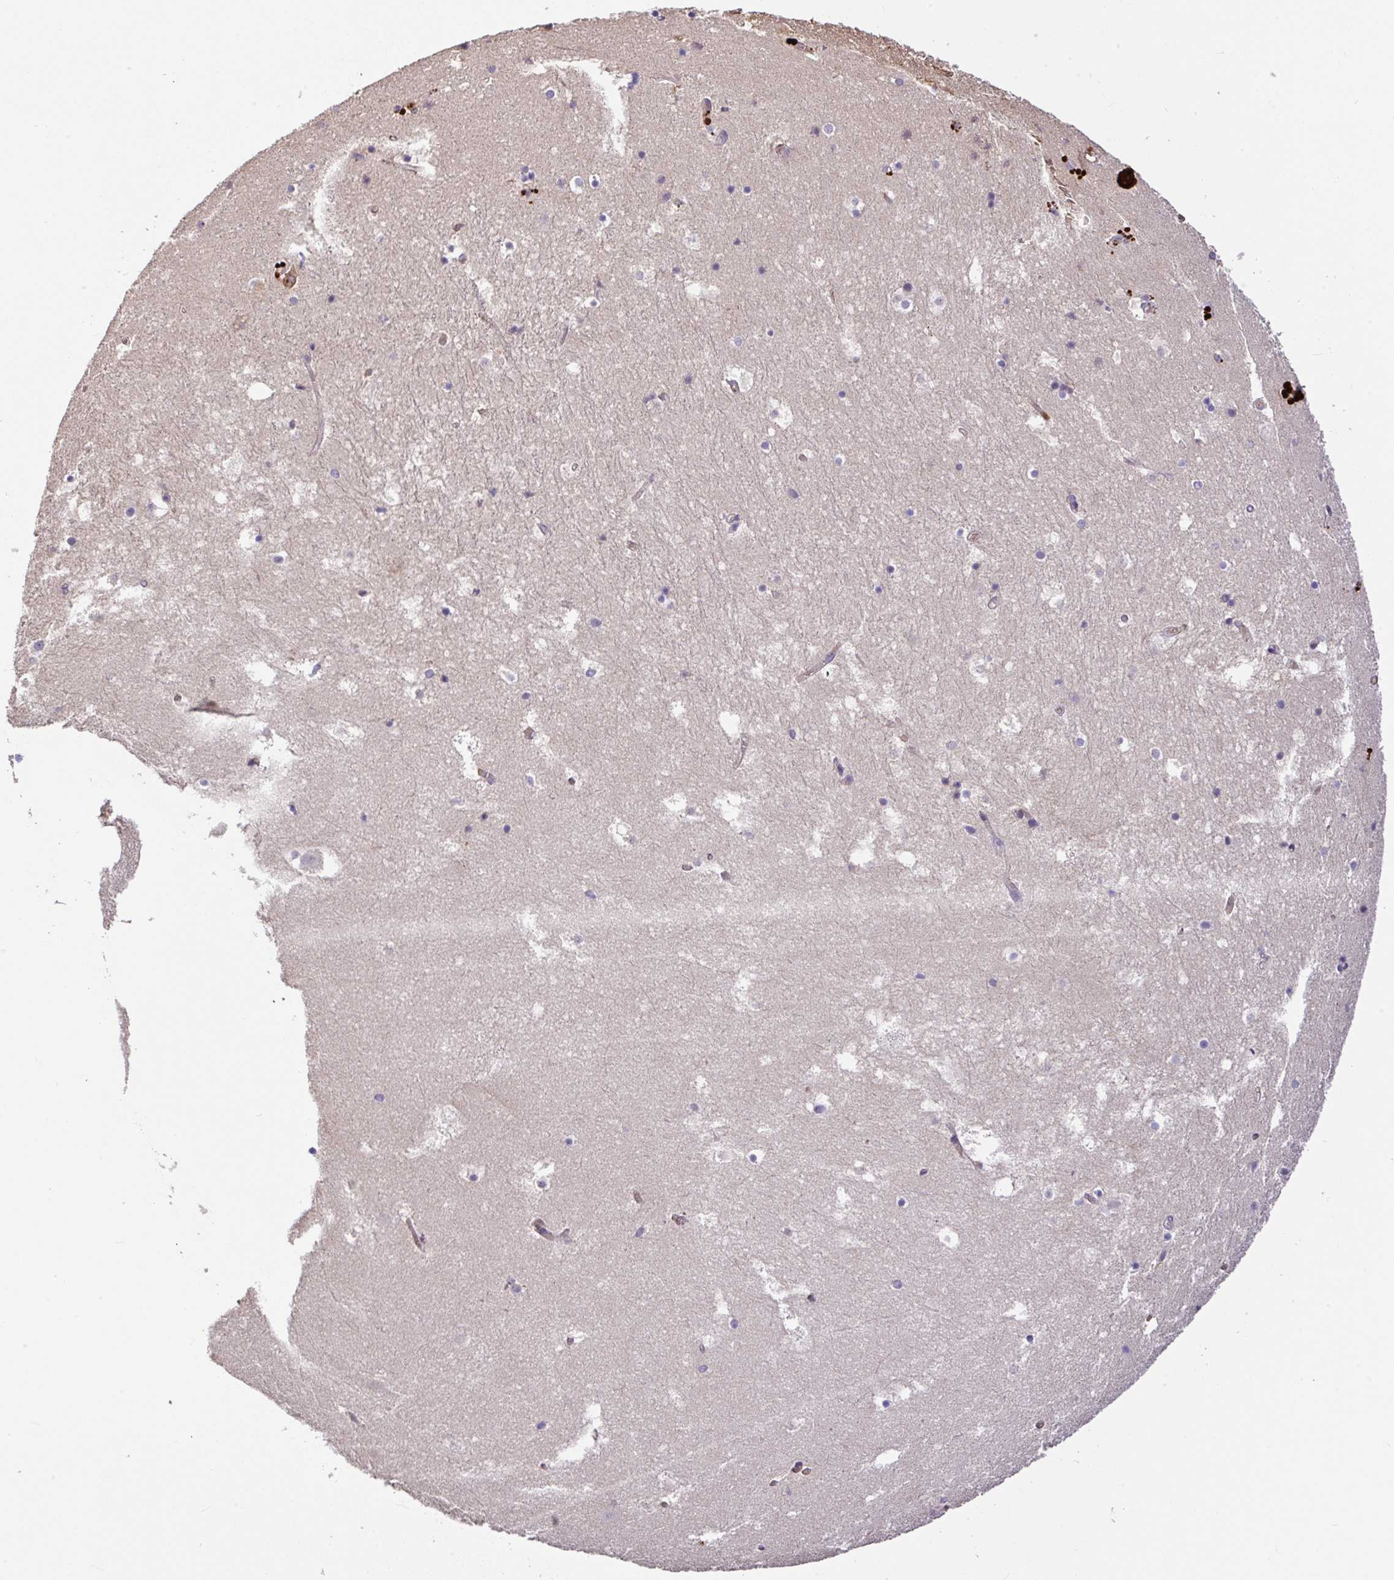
{"staining": {"intensity": "negative", "quantity": "none", "location": "none"}, "tissue": "hippocampus", "cell_type": "Glial cells", "image_type": "normal", "snomed": [{"axis": "morphology", "description": "Normal tissue, NOS"}, {"axis": "topography", "description": "Hippocampus"}], "caption": "A high-resolution histopathology image shows immunohistochemistry (IHC) staining of normal hippocampus, which displays no significant expression in glial cells.", "gene": "C1QTNF9B", "patient": {"sex": "female", "age": 52}}